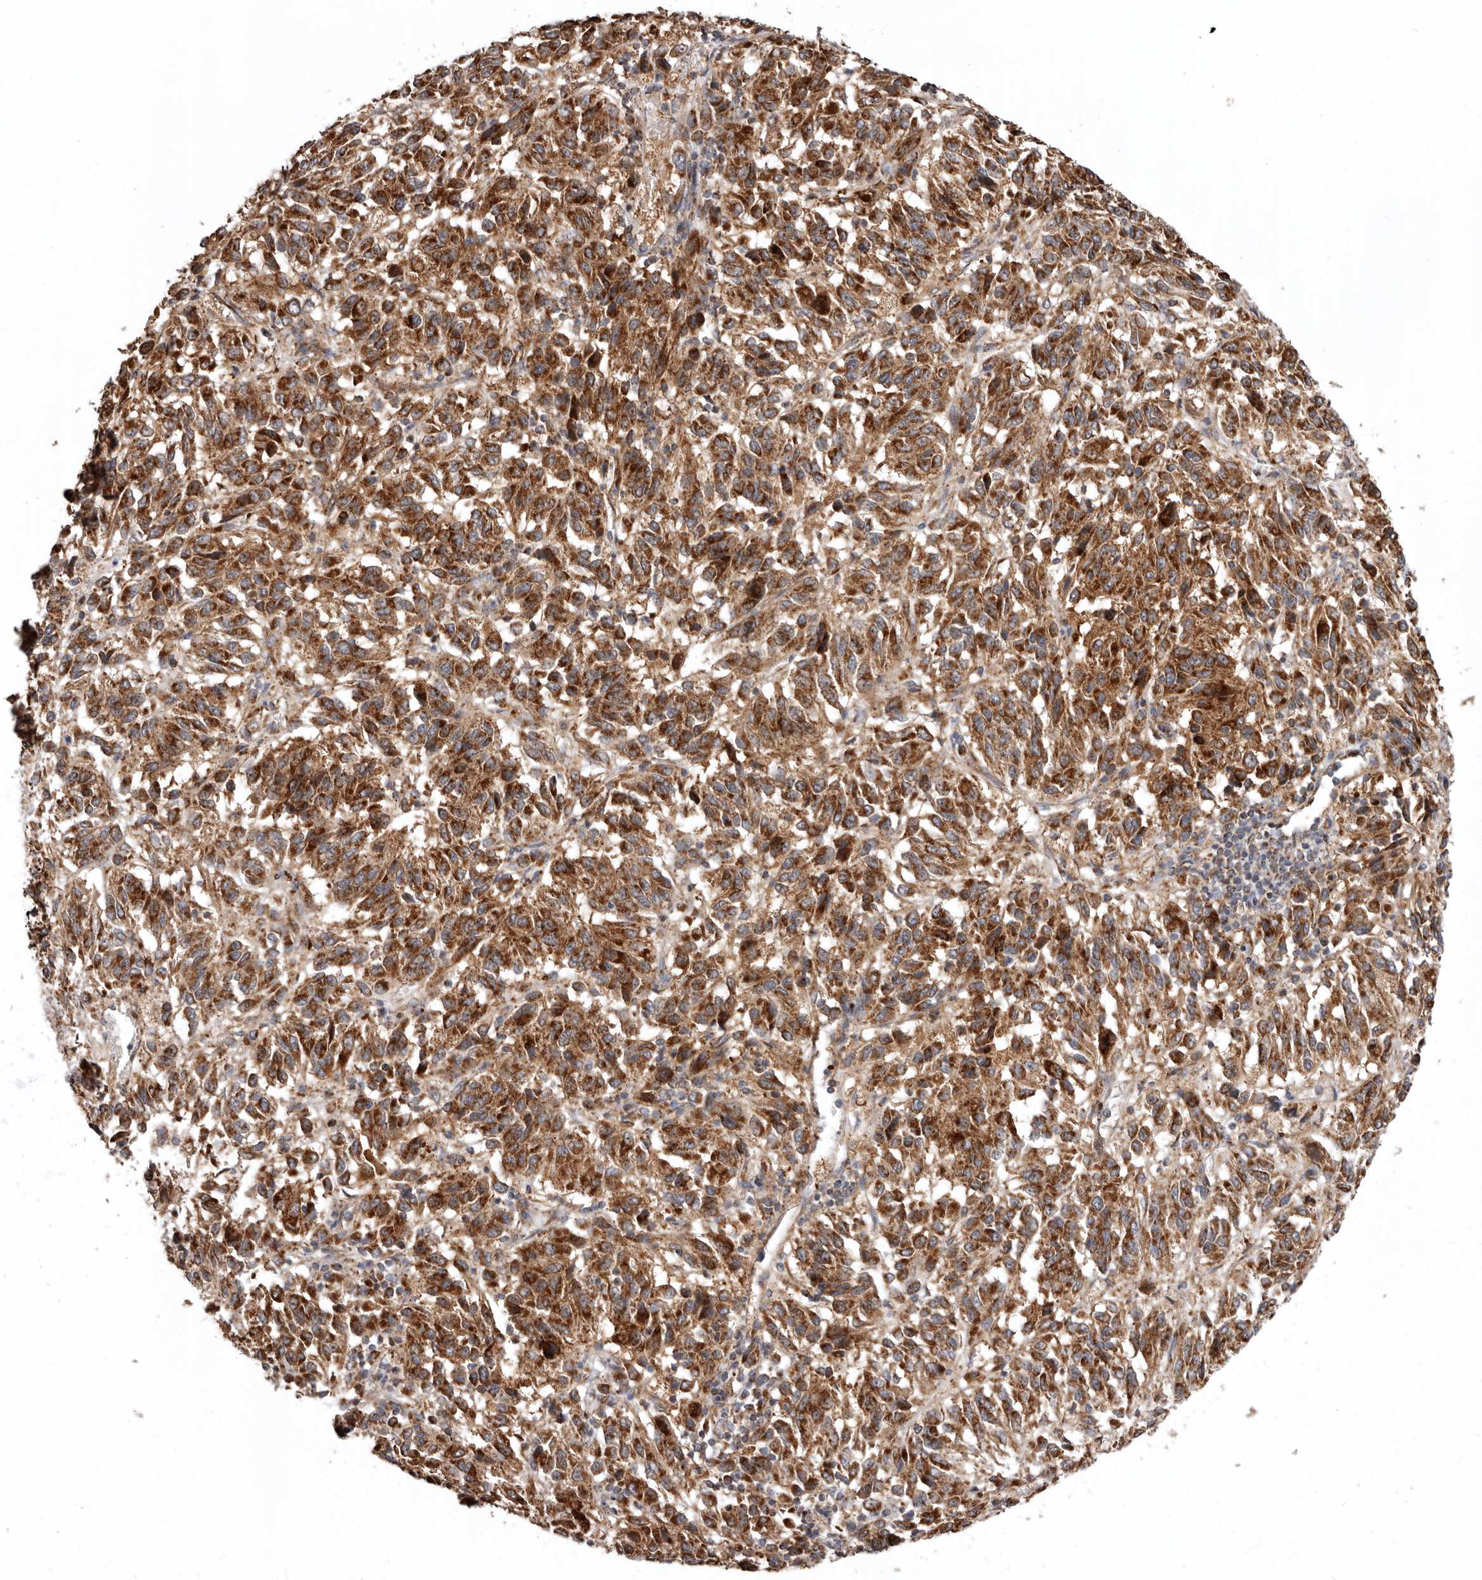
{"staining": {"intensity": "strong", "quantity": ">75%", "location": "cytoplasmic/membranous"}, "tissue": "melanoma", "cell_type": "Tumor cells", "image_type": "cancer", "snomed": [{"axis": "morphology", "description": "Malignant melanoma, Metastatic site"}, {"axis": "topography", "description": "Lung"}], "caption": "Human malignant melanoma (metastatic site) stained with a protein marker shows strong staining in tumor cells.", "gene": "PROKR1", "patient": {"sex": "male", "age": 64}}